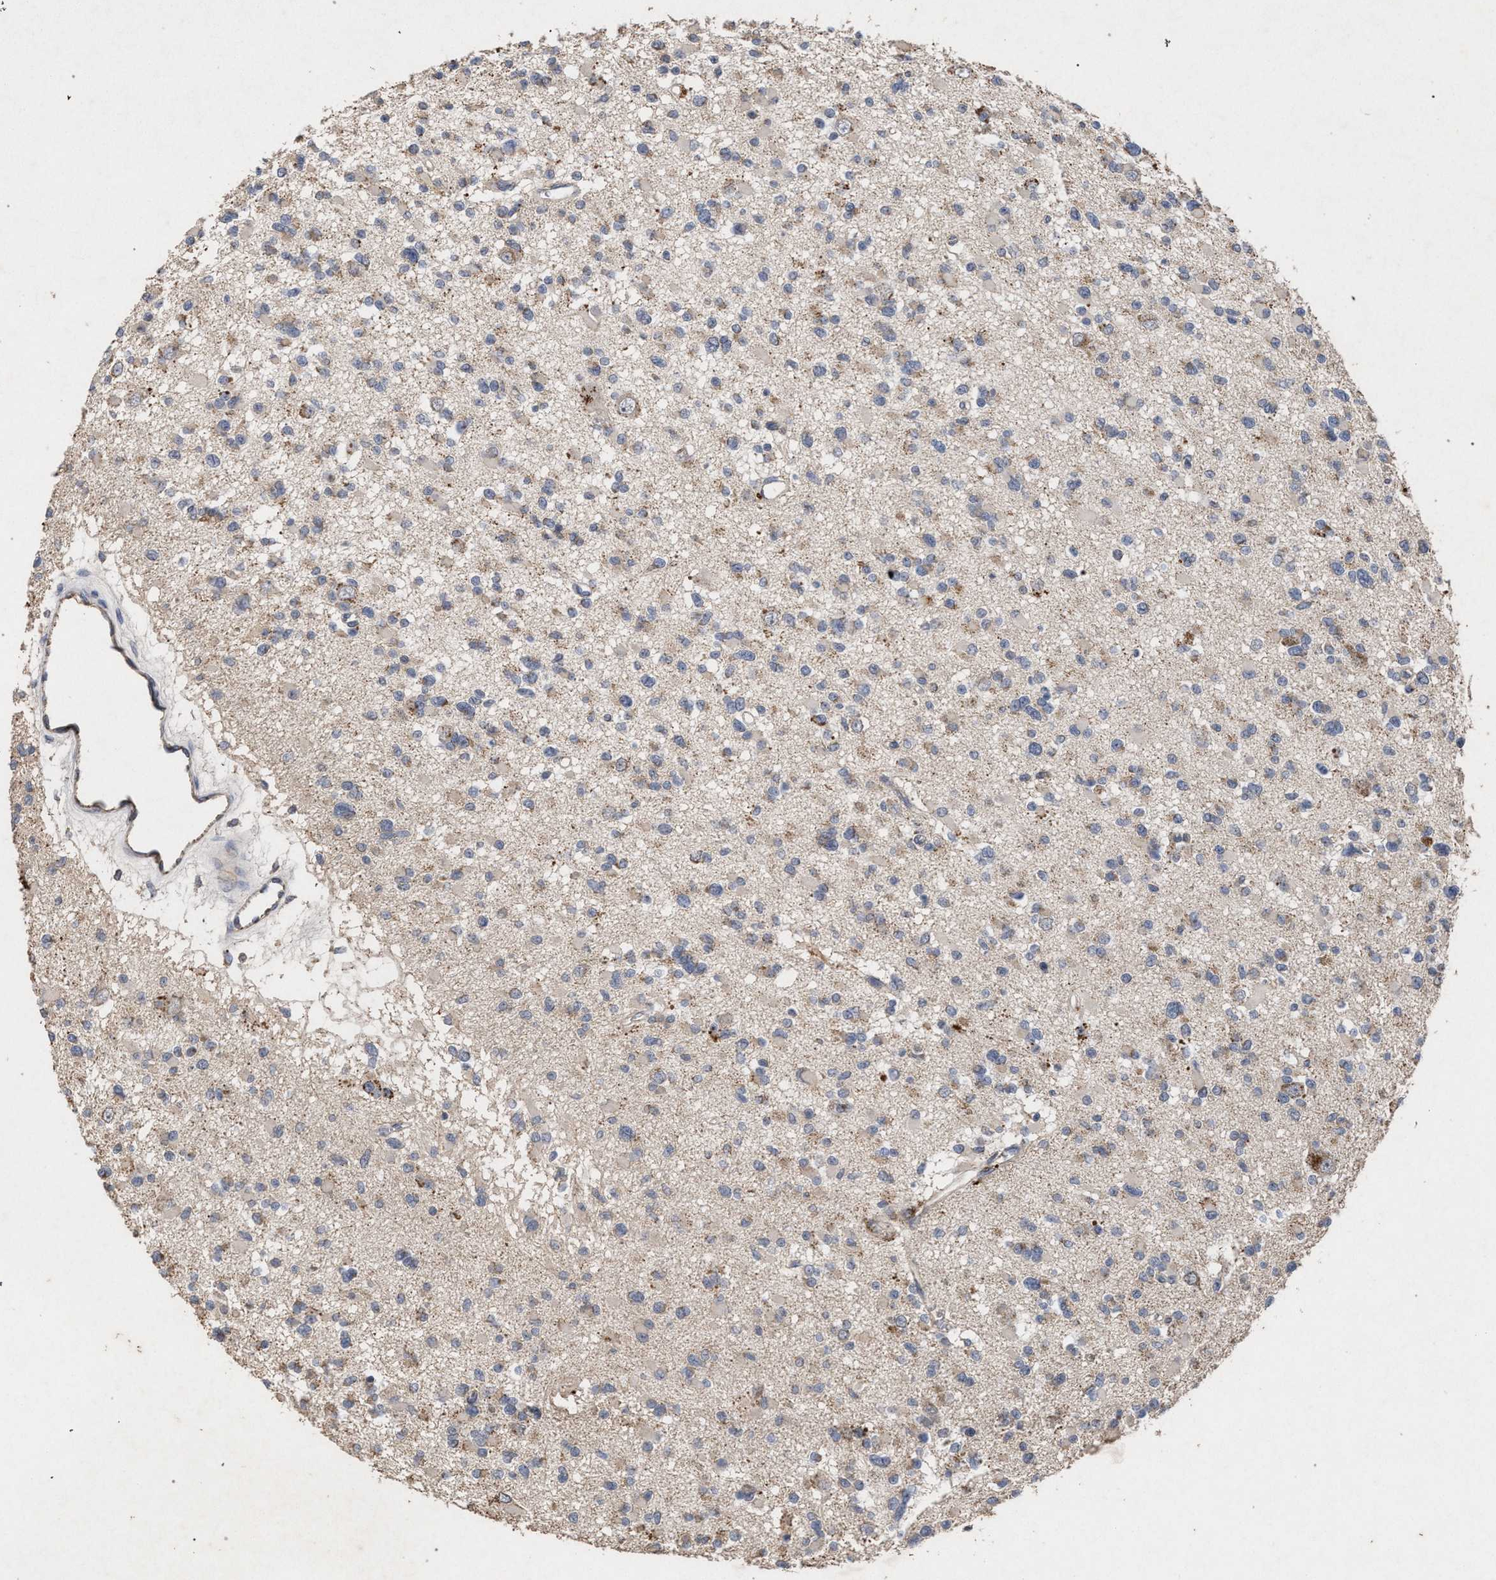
{"staining": {"intensity": "weak", "quantity": "<25%", "location": "cytoplasmic/membranous"}, "tissue": "glioma", "cell_type": "Tumor cells", "image_type": "cancer", "snomed": [{"axis": "morphology", "description": "Glioma, malignant, Low grade"}, {"axis": "topography", "description": "Brain"}], "caption": "Immunohistochemical staining of malignant glioma (low-grade) reveals no significant staining in tumor cells.", "gene": "PKD2L1", "patient": {"sex": "female", "age": 22}}